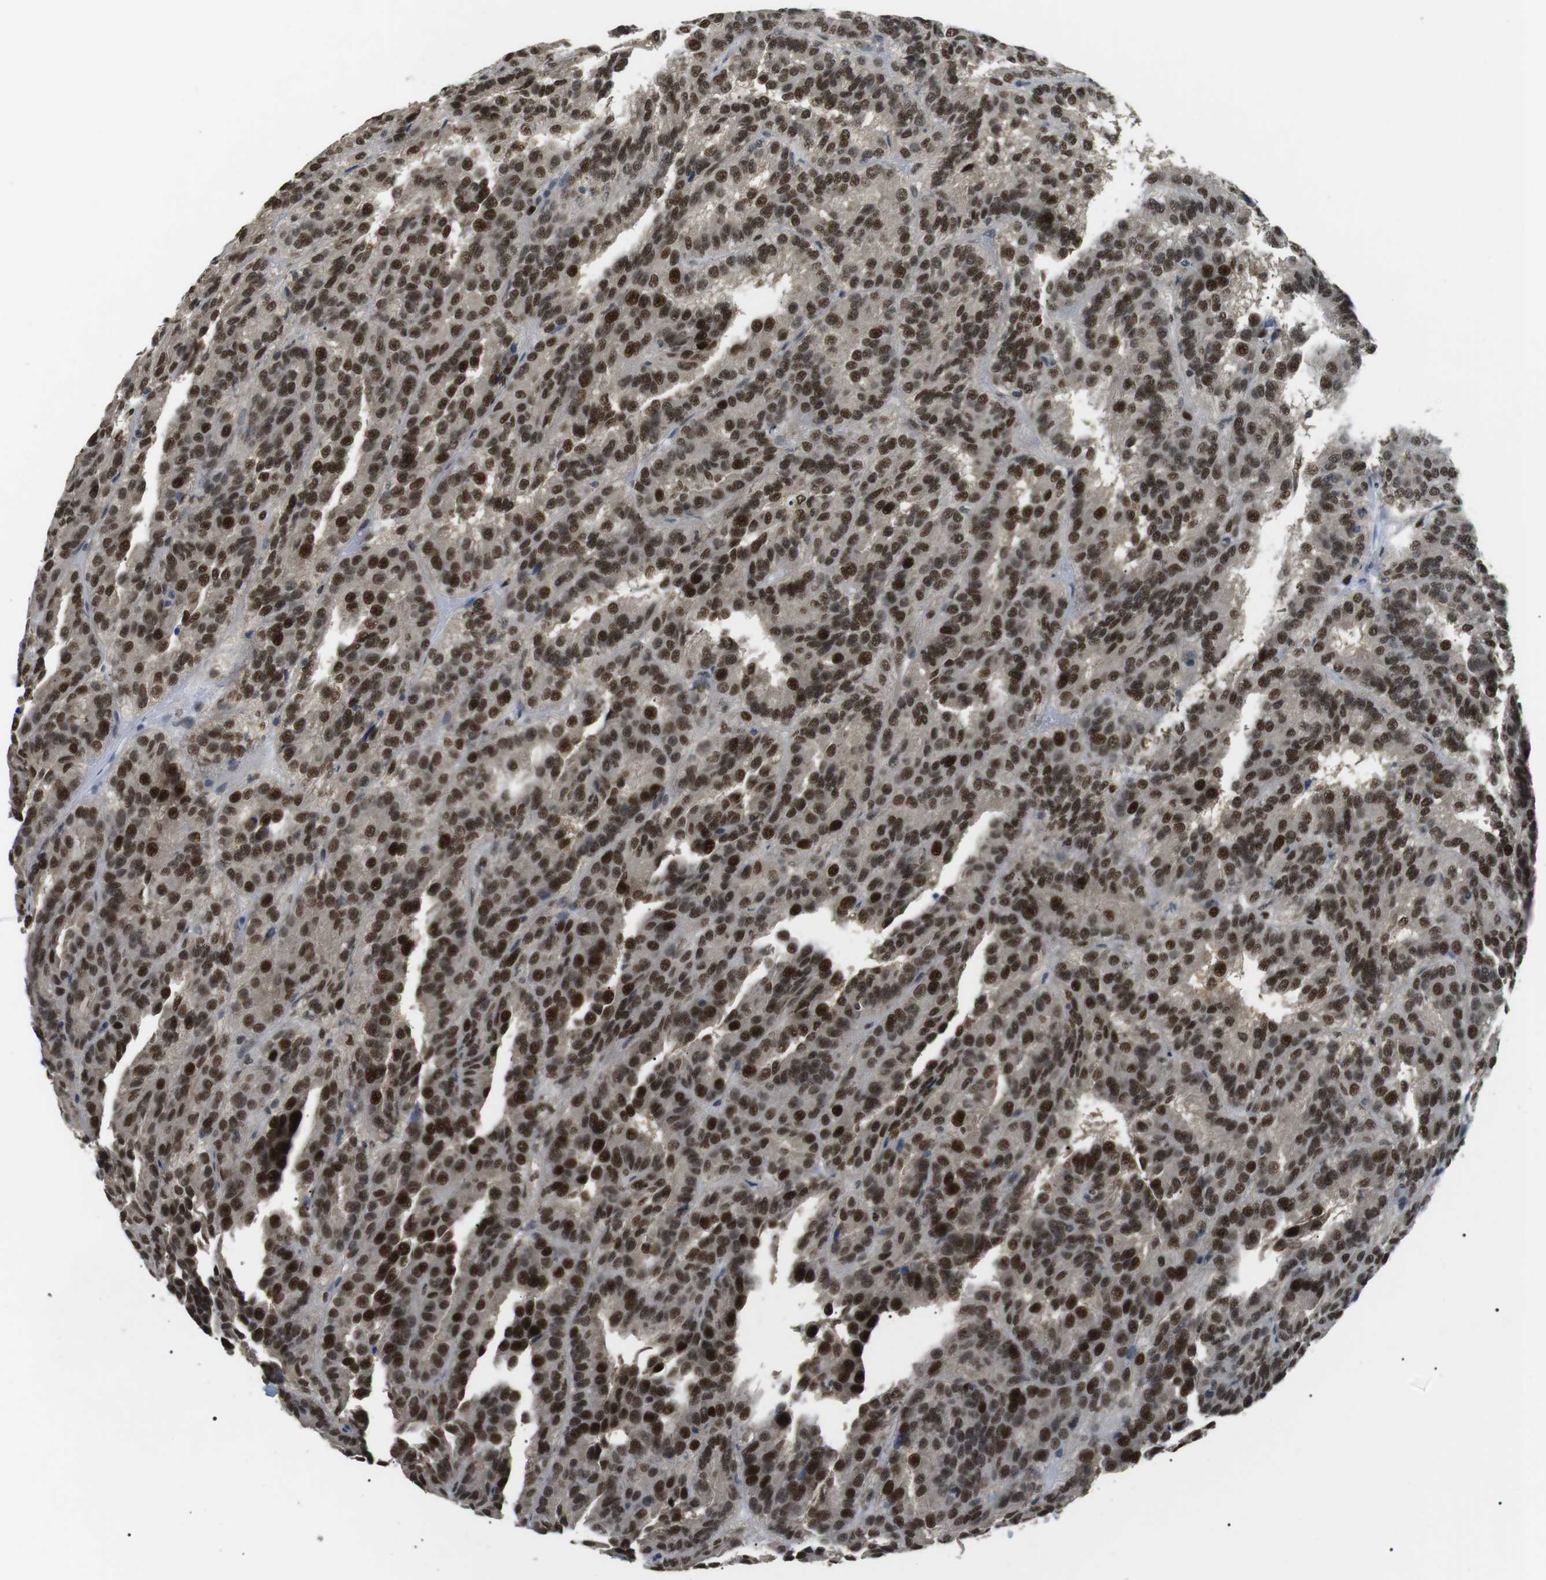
{"staining": {"intensity": "strong", "quantity": ">75%", "location": "nuclear"}, "tissue": "renal cancer", "cell_type": "Tumor cells", "image_type": "cancer", "snomed": [{"axis": "morphology", "description": "Adenocarcinoma, NOS"}, {"axis": "topography", "description": "Kidney"}], "caption": "Tumor cells reveal high levels of strong nuclear staining in about >75% of cells in renal cancer. (brown staining indicates protein expression, while blue staining denotes nuclei).", "gene": "ORAI3", "patient": {"sex": "male", "age": 46}}